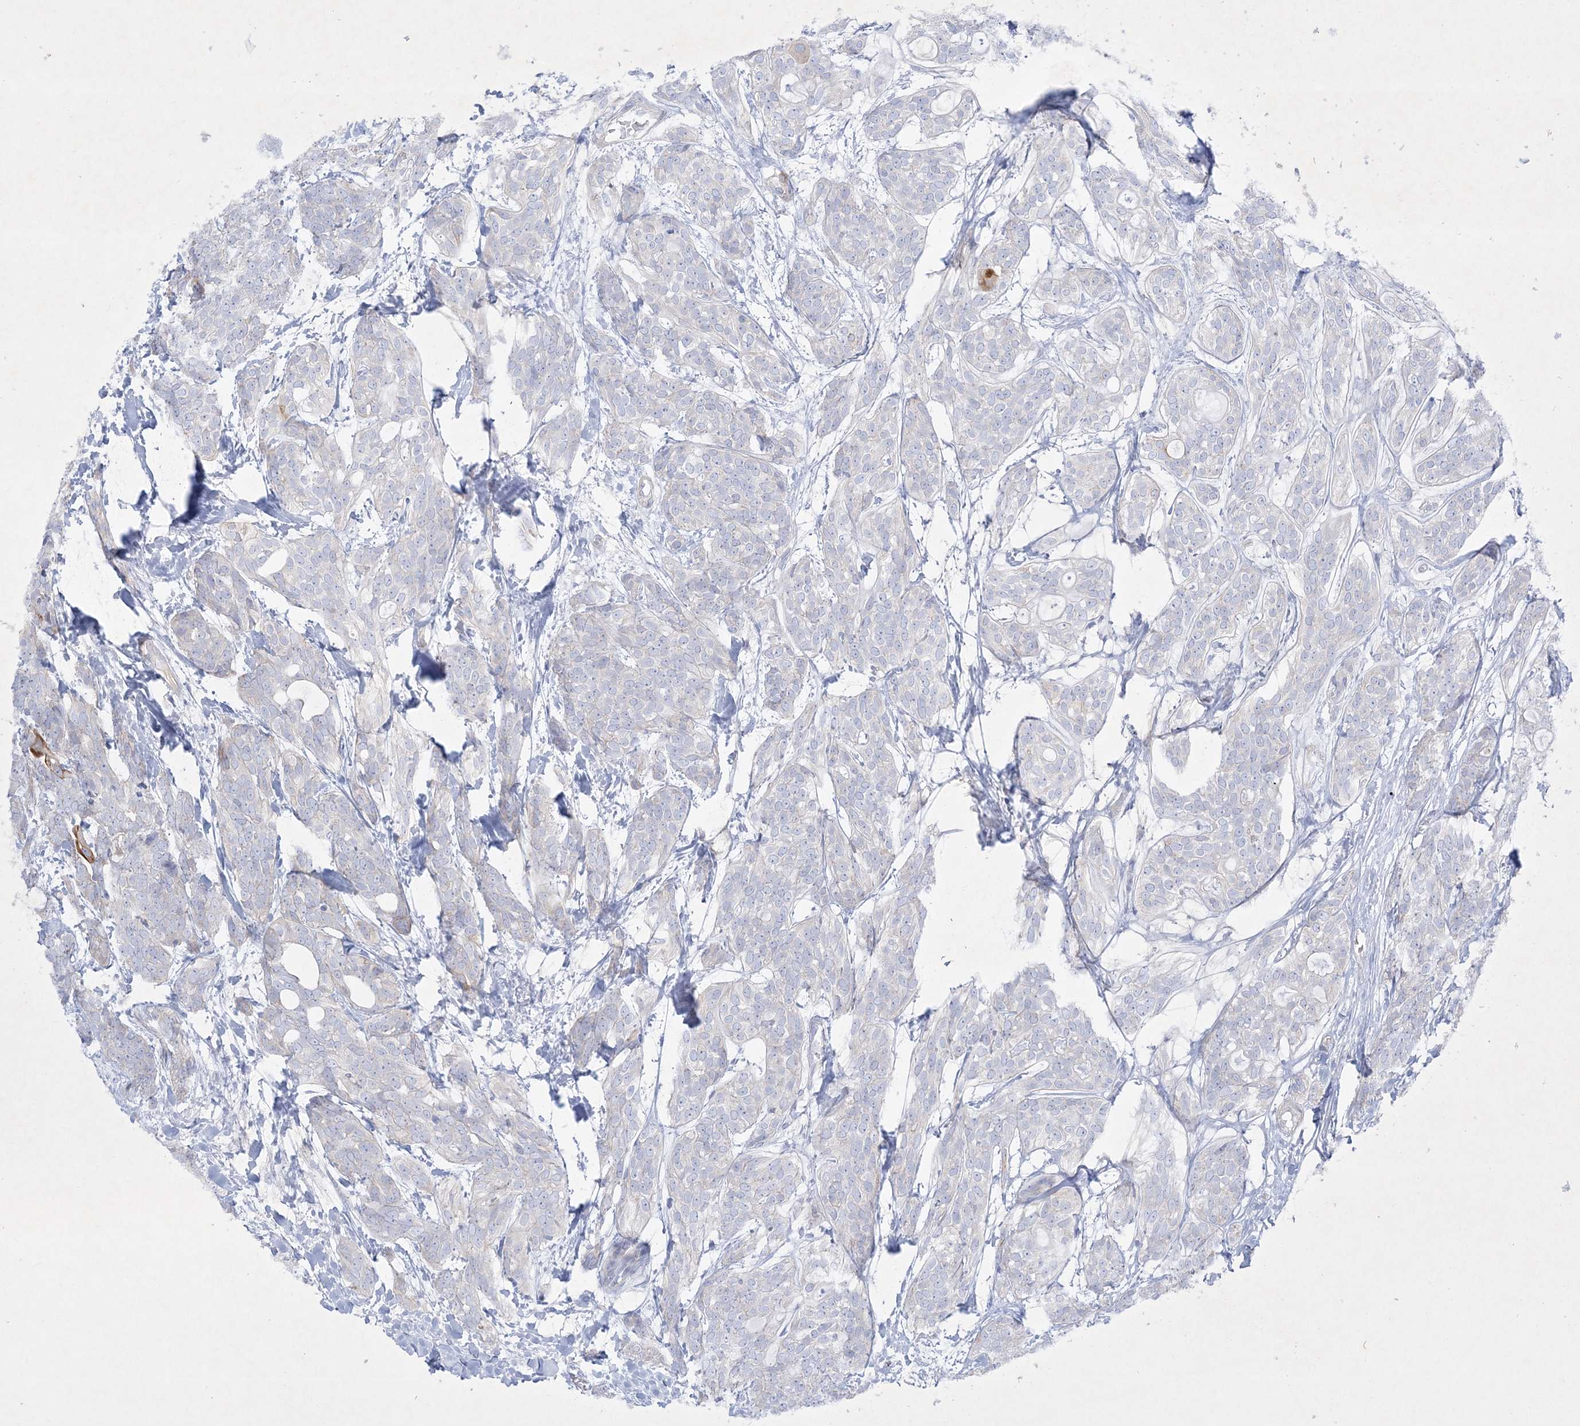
{"staining": {"intensity": "negative", "quantity": "none", "location": "none"}, "tissue": "head and neck cancer", "cell_type": "Tumor cells", "image_type": "cancer", "snomed": [{"axis": "morphology", "description": "Adenocarcinoma, NOS"}, {"axis": "topography", "description": "Head-Neck"}], "caption": "Head and neck cancer (adenocarcinoma) was stained to show a protein in brown. There is no significant expression in tumor cells.", "gene": "FARSB", "patient": {"sex": "male", "age": 66}}